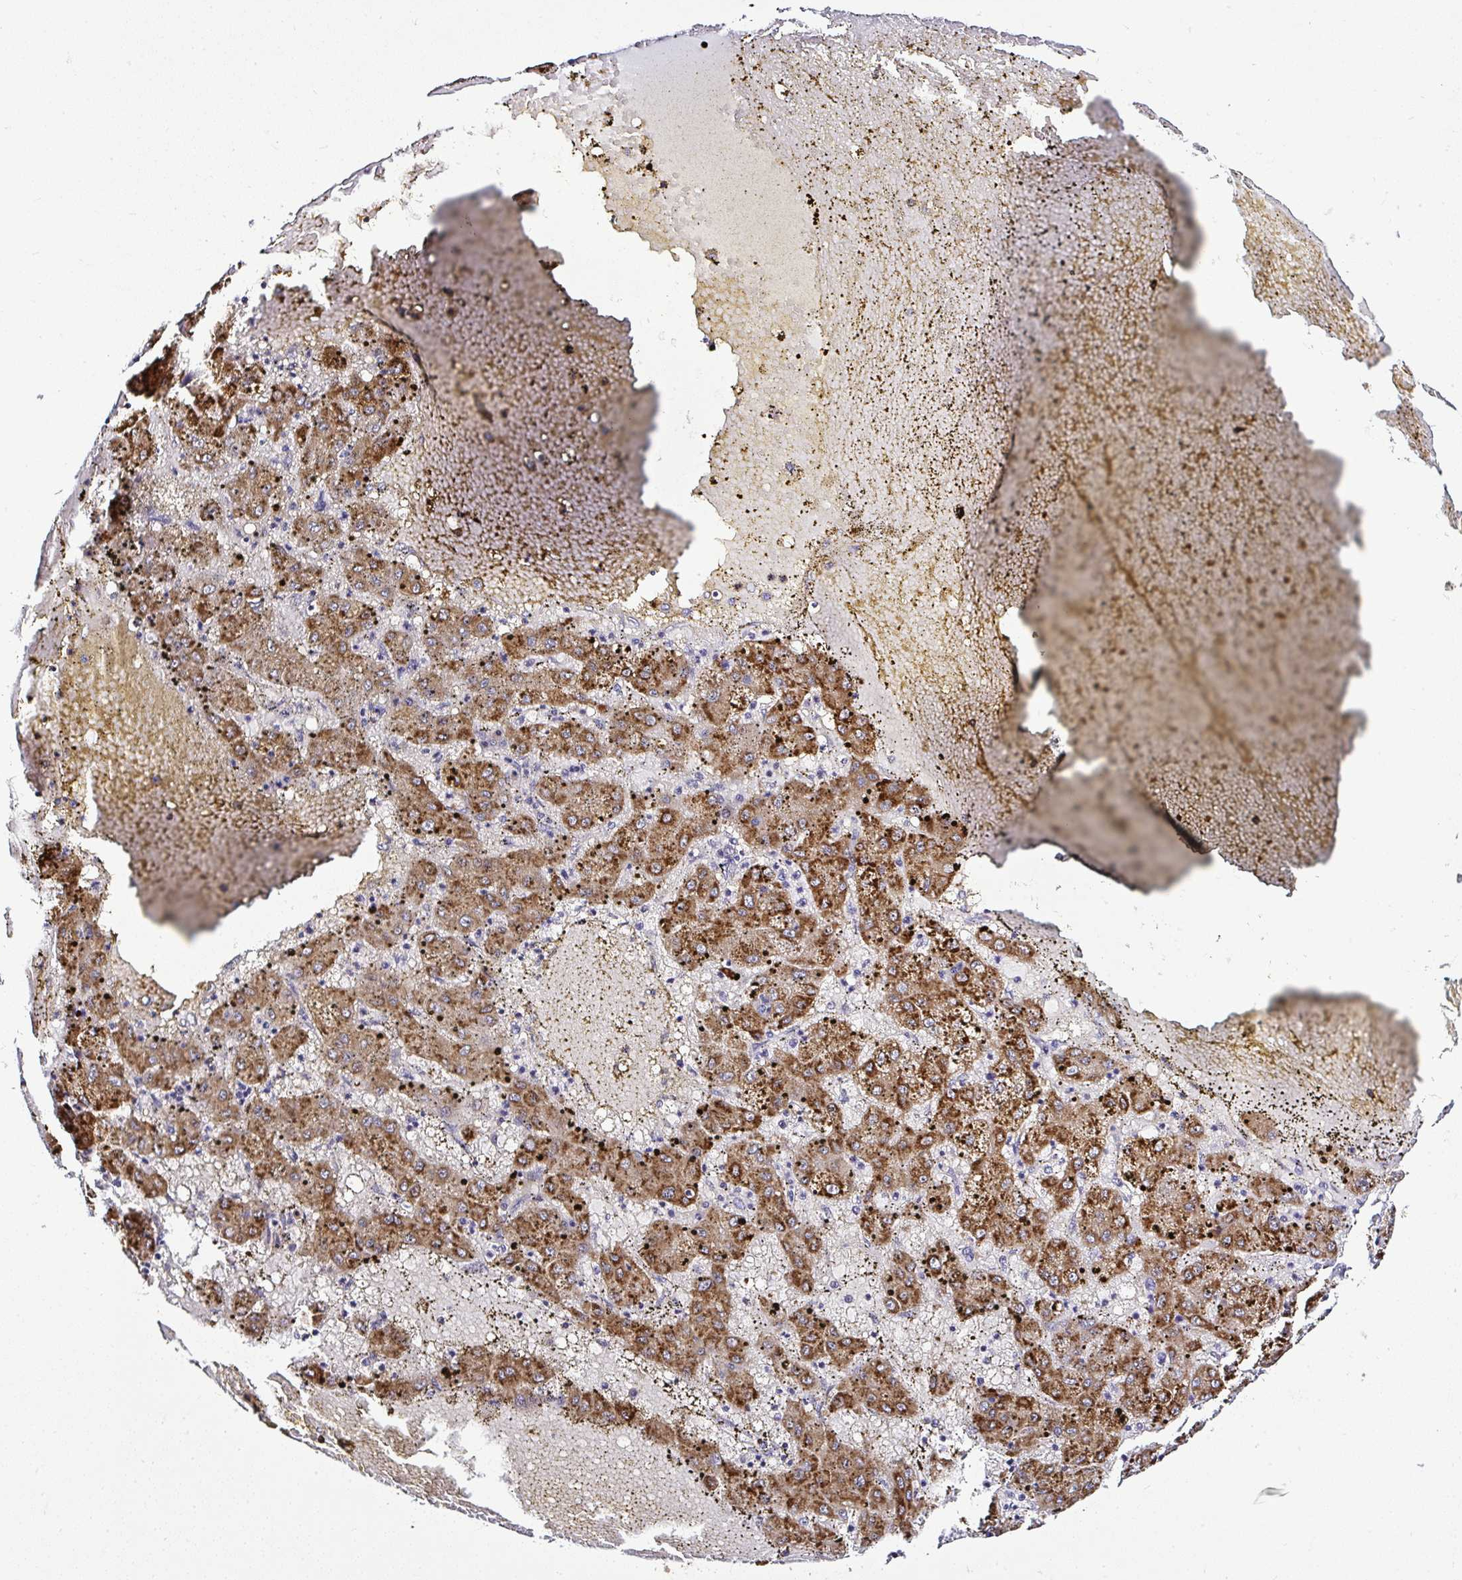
{"staining": {"intensity": "moderate", "quantity": ">75%", "location": "cytoplasmic/membranous"}, "tissue": "liver cancer", "cell_type": "Tumor cells", "image_type": "cancer", "snomed": [{"axis": "morphology", "description": "Carcinoma, Hepatocellular, NOS"}, {"axis": "topography", "description": "Liver"}], "caption": "Immunohistochemical staining of human liver cancer (hepatocellular carcinoma) displays moderate cytoplasmic/membranous protein staining in approximately >75% of tumor cells. Using DAB (3,3'-diaminobenzidine) (brown) and hematoxylin (blue) stains, captured at high magnification using brightfield microscopy.", "gene": "DEPDC5", "patient": {"sex": "male", "age": 72}}